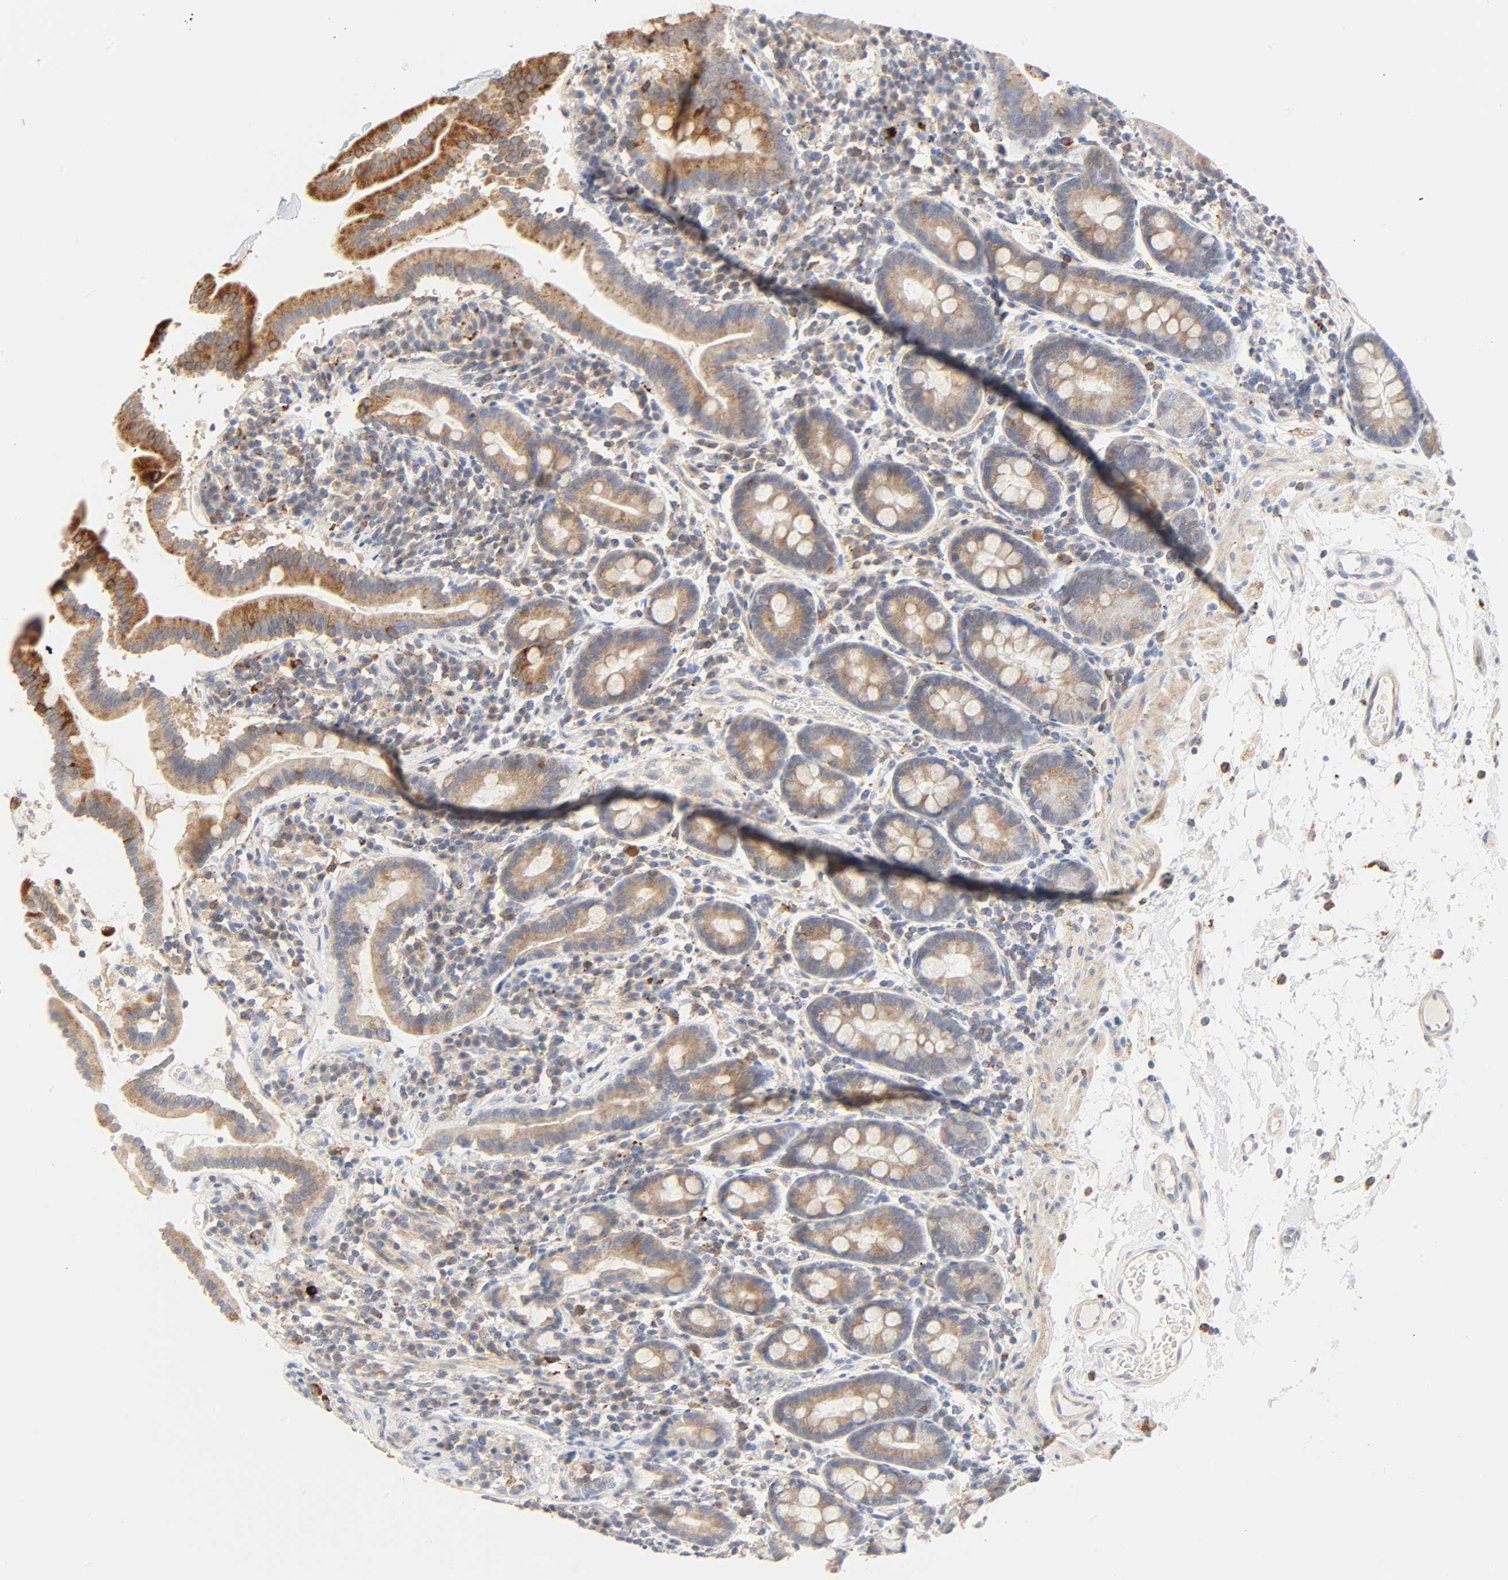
{"staining": {"intensity": "moderate", "quantity": ">75%", "location": "cytoplasmic/membranous"}, "tissue": "duodenum", "cell_type": "Glandular cells", "image_type": "normal", "snomed": [{"axis": "morphology", "description": "Normal tissue, NOS"}, {"axis": "topography", "description": "Duodenum"}], "caption": "Duodenum stained for a protein exhibits moderate cytoplasmic/membranous positivity in glandular cells. (Brightfield microscopy of DAB IHC at high magnification).", "gene": "CAMK2A", "patient": {"sex": "male", "age": 50}}